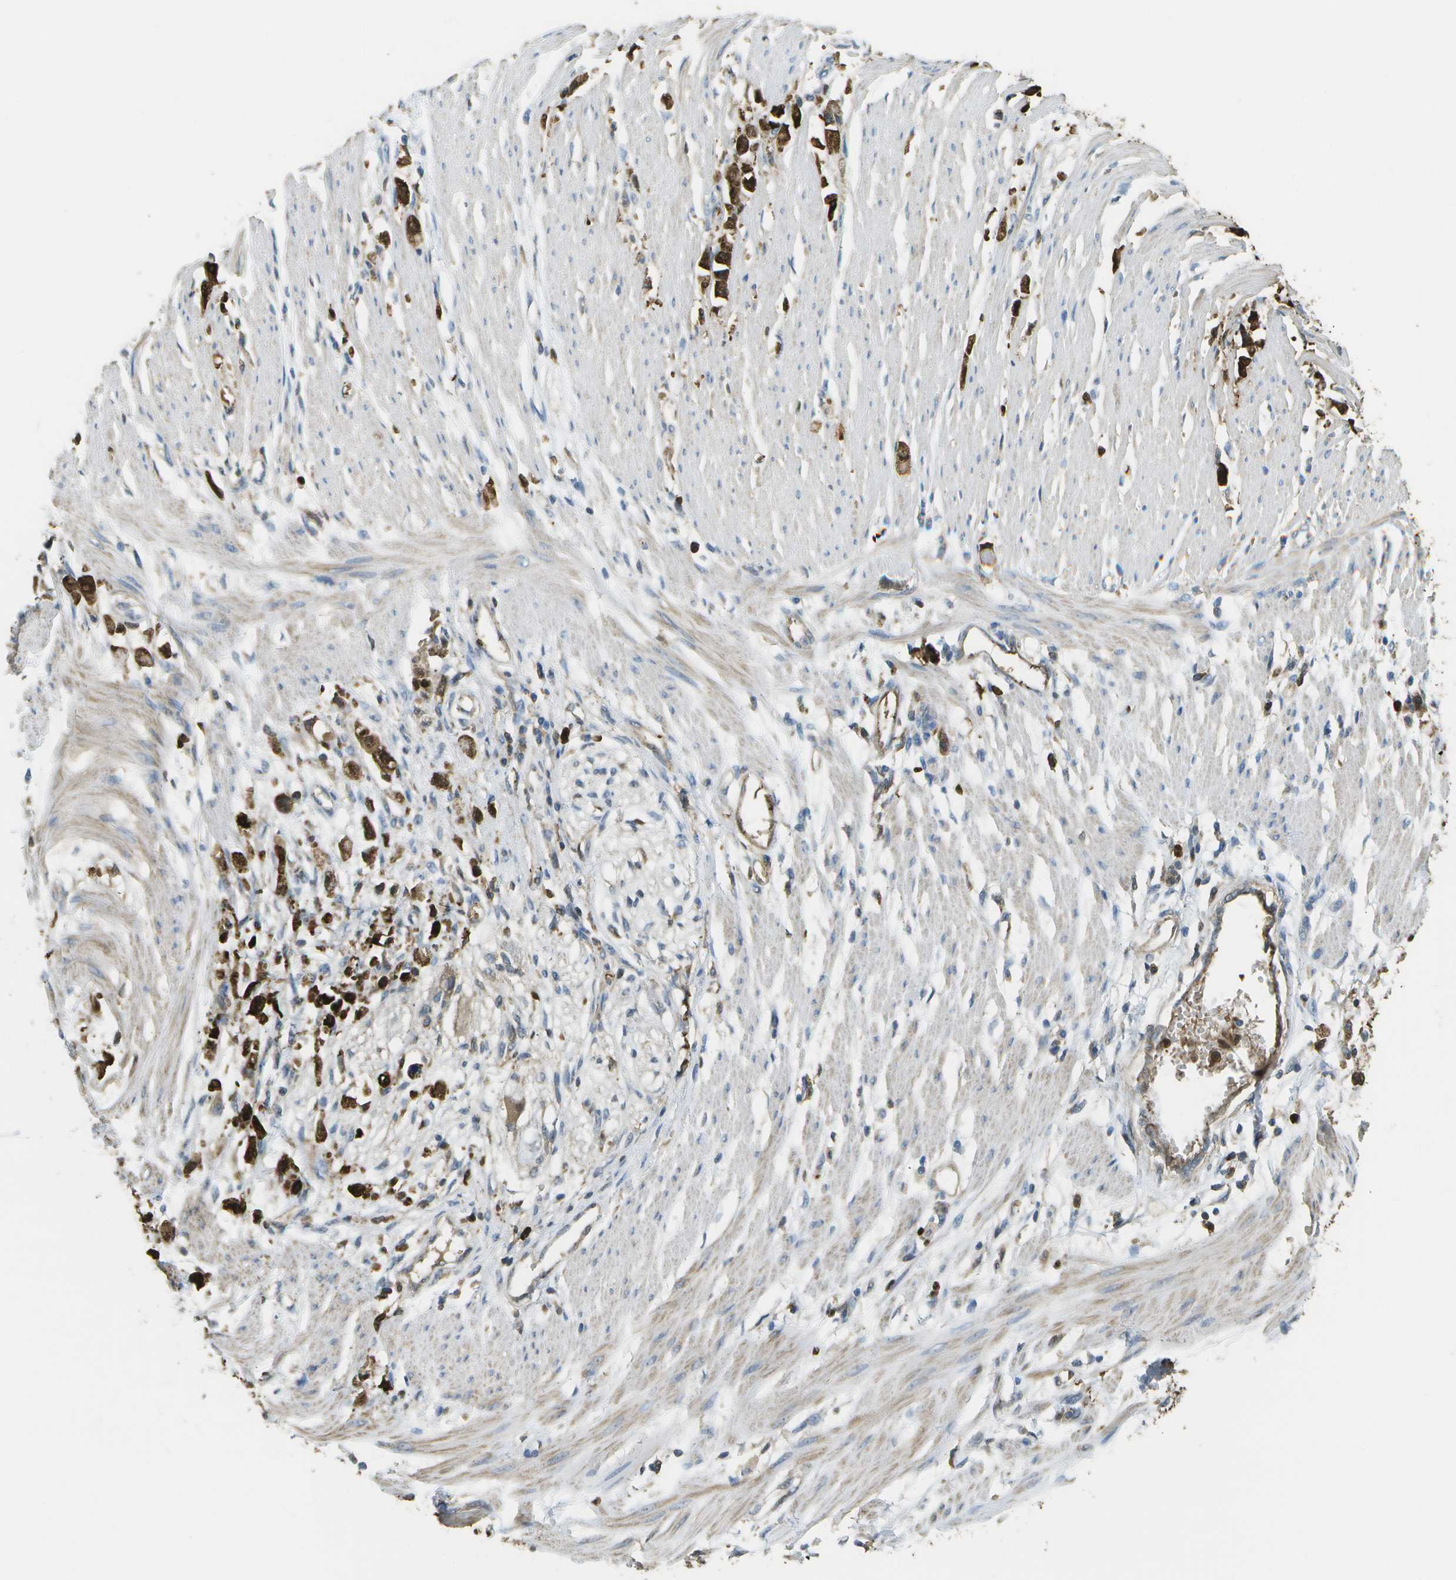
{"staining": {"intensity": "strong", "quantity": ">75%", "location": "cytoplasmic/membranous"}, "tissue": "stomach cancer", "cell_type": "Tumor cells", "image_type": "cancer", "snomed": [{"axis": "morphology", "description": "Adenocarcinoma, NOS"}, {"axis": "topography", "description": "Stomach"}], "caption": "Brown immunohistochemical staining in human stomach cancer displays strong cytoplasmic/membranous staining in approximately >75% of tumor cells.", "gene": "CACHD1", "patient": {"sex": "female", "age": 59}}